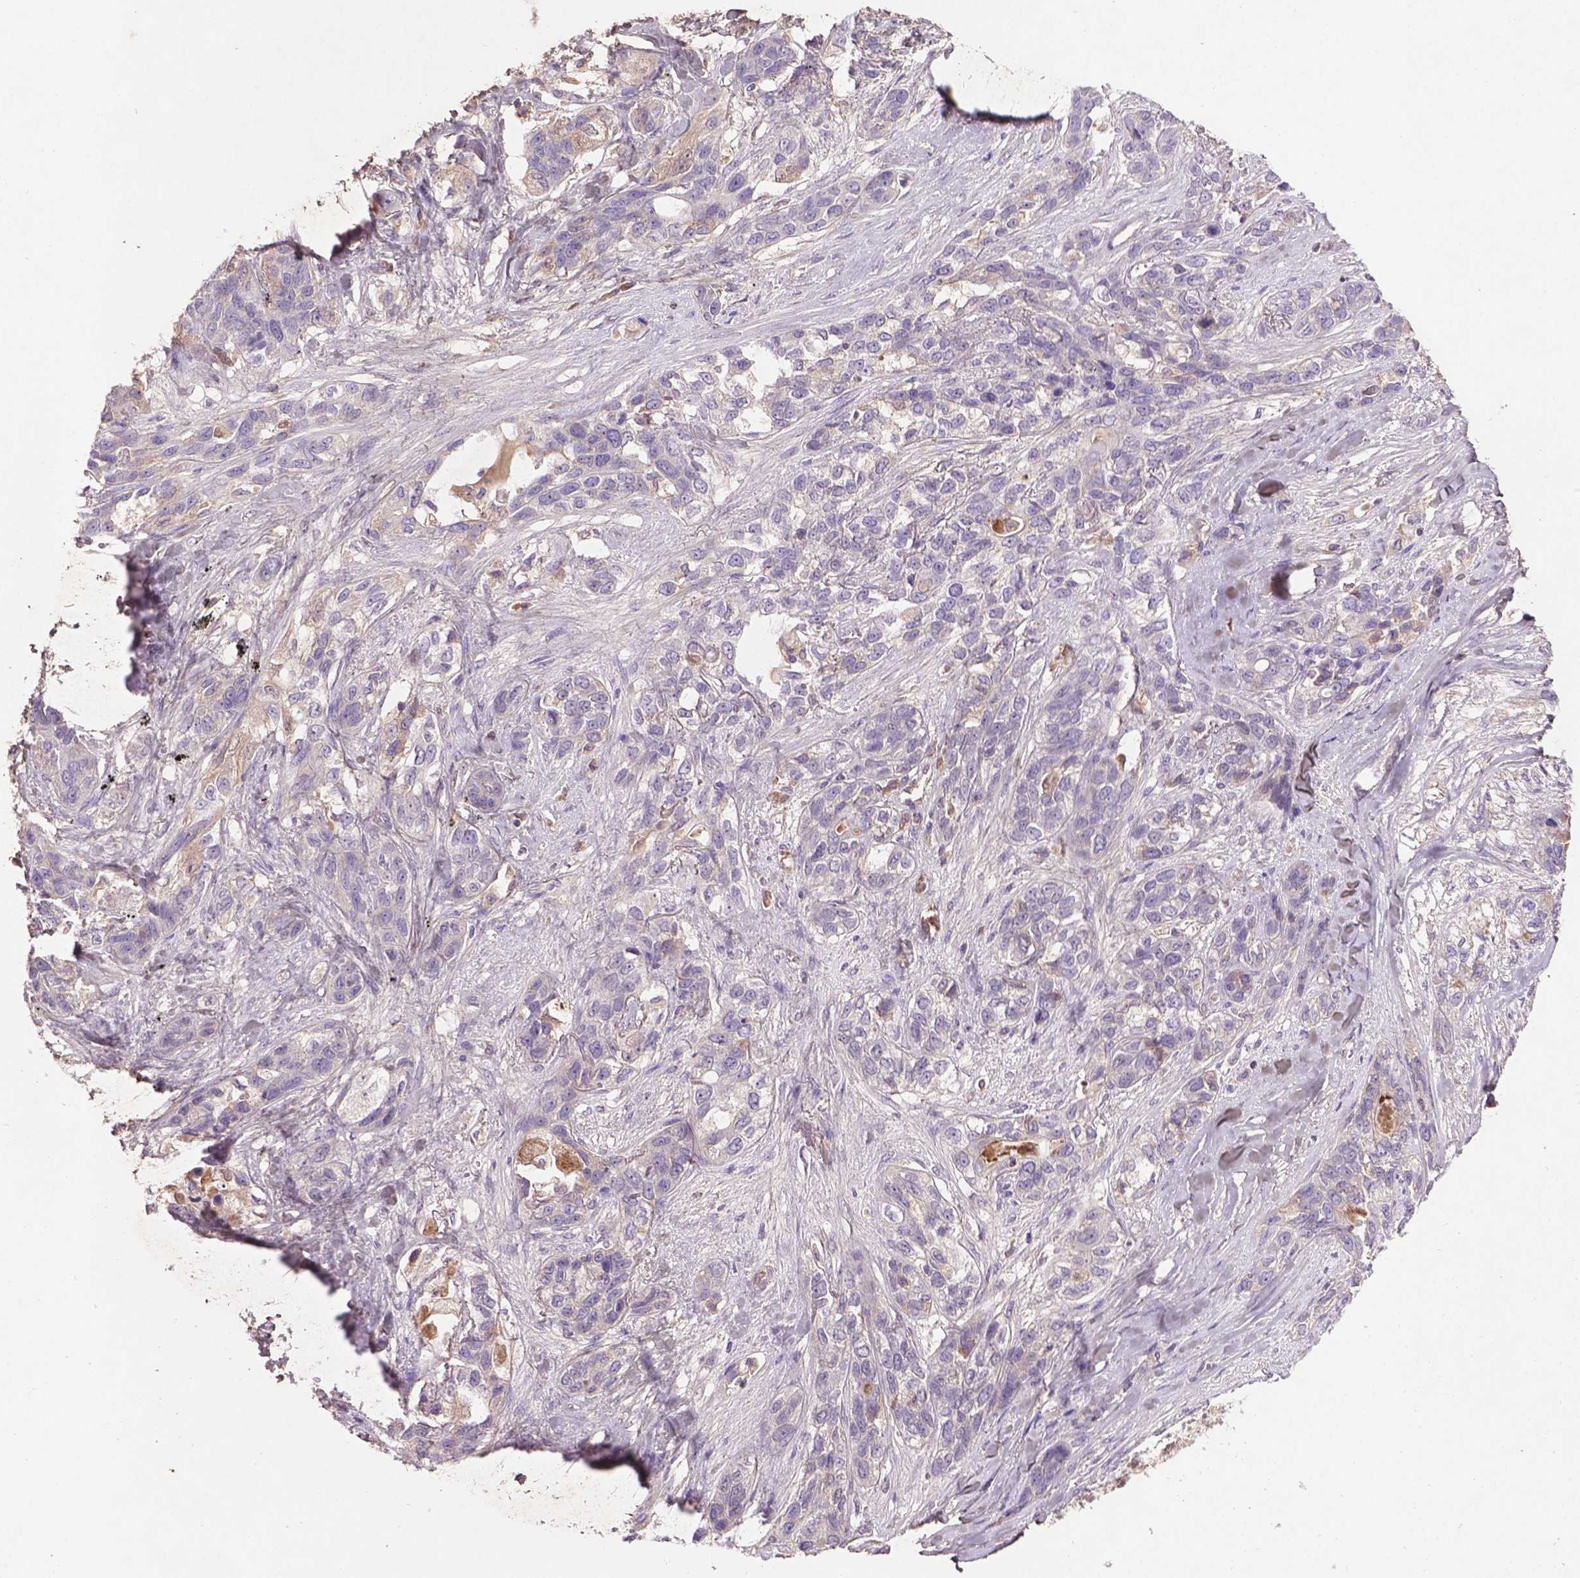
{"staining": {"intensity": "negative", "quantity": "none", "location": "none"}, "tissue": "lung cancer", "cell_type": "Tumor cells", "image_type": "cancer", "snomed": [{"axis": "morphology", "description": "Squamous cell carcinoma, NOS"}, {"axis": "topography", "description": "Lung"}], "caption": "High power microscopy photomicrograph of an immunohistochemistry photomicrograph of lung squamous cell carcinoma, revealing no significant expression in tumor cells.", "gene": "SOX17", "patient": {"sex": "female", "age": 70}}